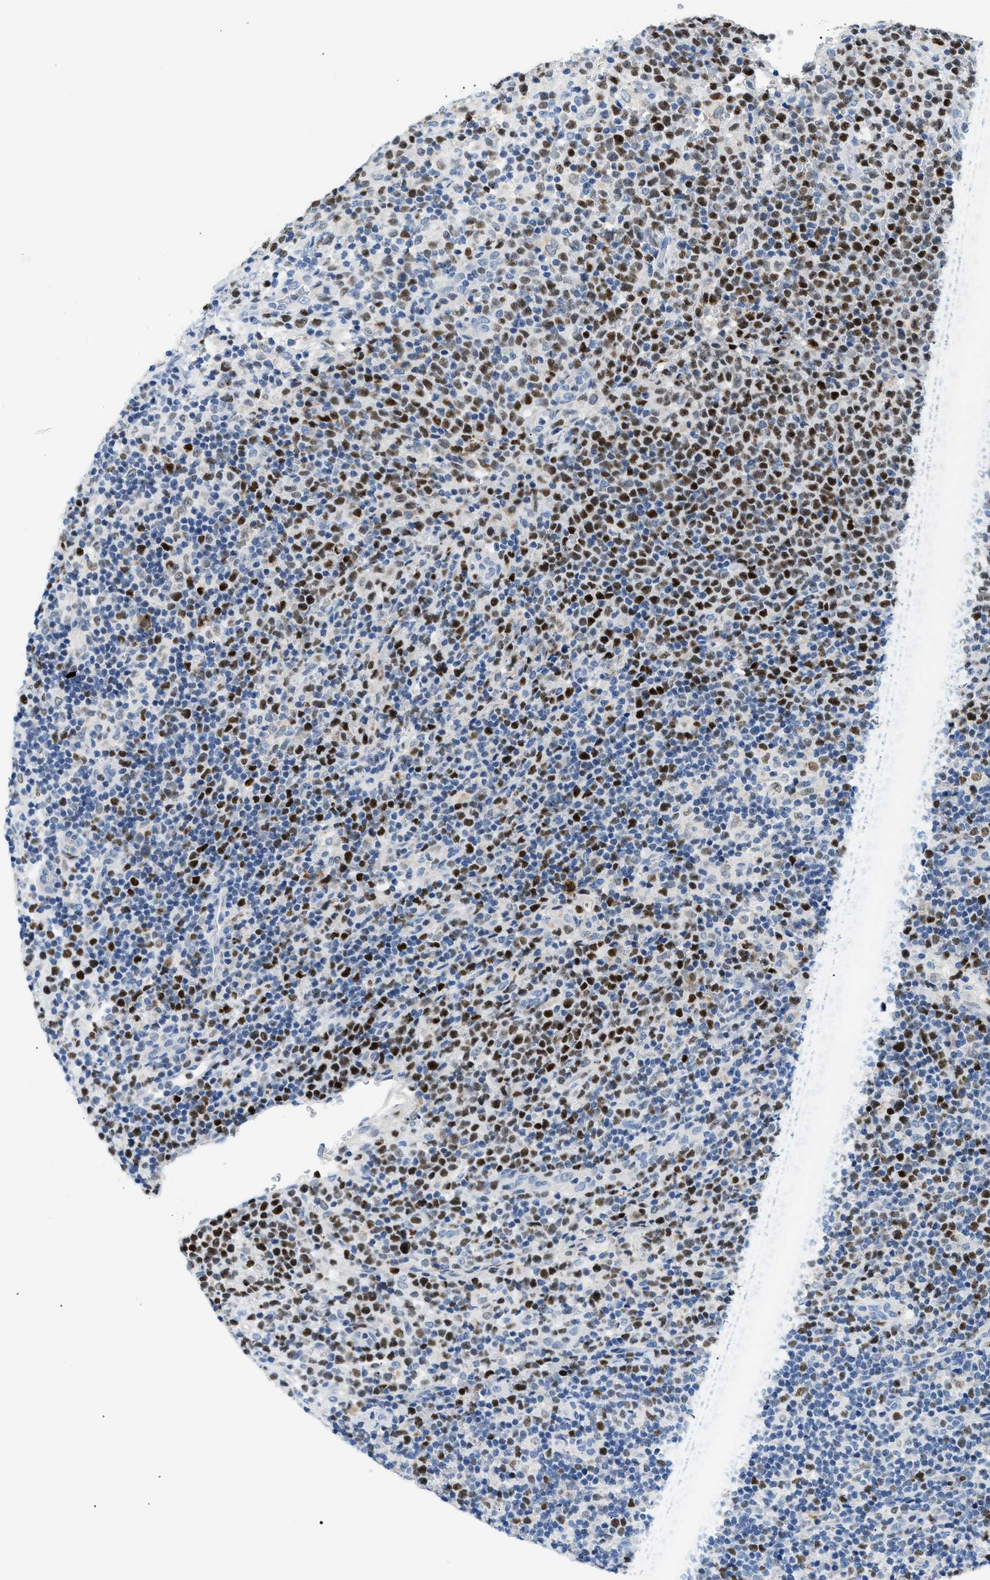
{"staining": {"intensity": "strong", "quantity": "25%-75%", "location": "nuclear"}, "tissue": "lymphoma", "cell_type": "Tumor cells", "image_type": "cancer", "snomed": [{"axis": "morphology", "description": "Malignant lymphoma, non-Hodgkin's type, High grade"}, {"axis": "topography", "description": "Lymph node"}], "caption": "Immunohistochemical staining of human lymphoma reveals strong nuclear protein positivity in about 25%-75% of tumor cells.", "gene": "SMARCC1", "patient": {"sex": "male", "age": 61}}